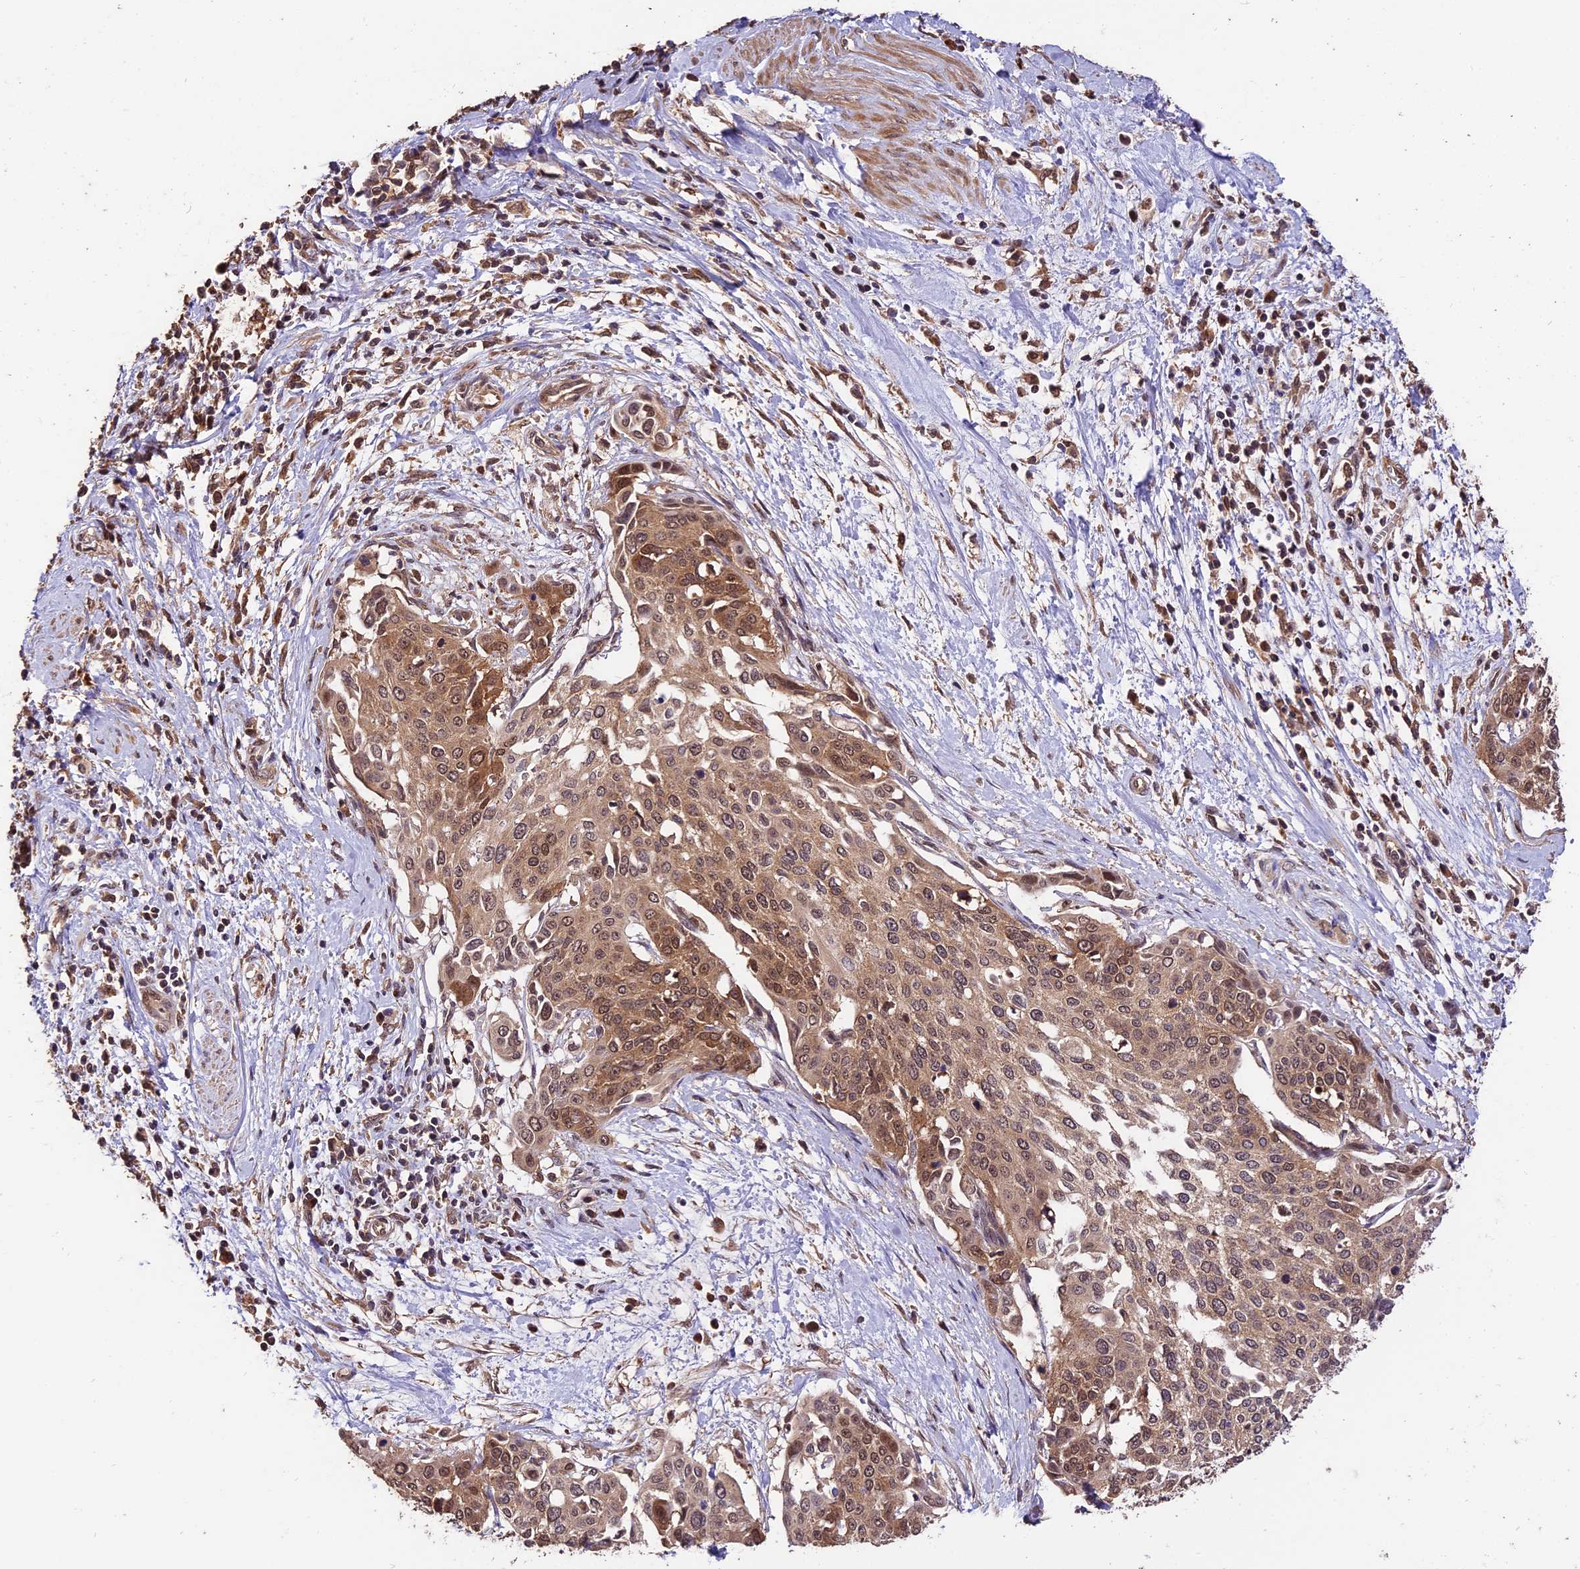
{"staining": {"intensity": "moderate", "quantity": ">75%", "location": "cytoplasmic/membranous,nuclear"}, "tissue": "cervical cancer", "cell_type": "Tumor cells", "image_type": "cancer", "snomed": [{"axis": "morphology", "description": "Squamous cell carcinoma, NOS"}, {"axis": "topography", "description": "Cervix"}], "caption": "This is a micrograph of IHC staining of cervical cancer (squamous cell carcinoma), which shows moderate positivity in the cytoplasmic/membranous and nuclear of tumor cells.", "gene": "TRMT1", "patient": {"sex": "female", "age": 44}}